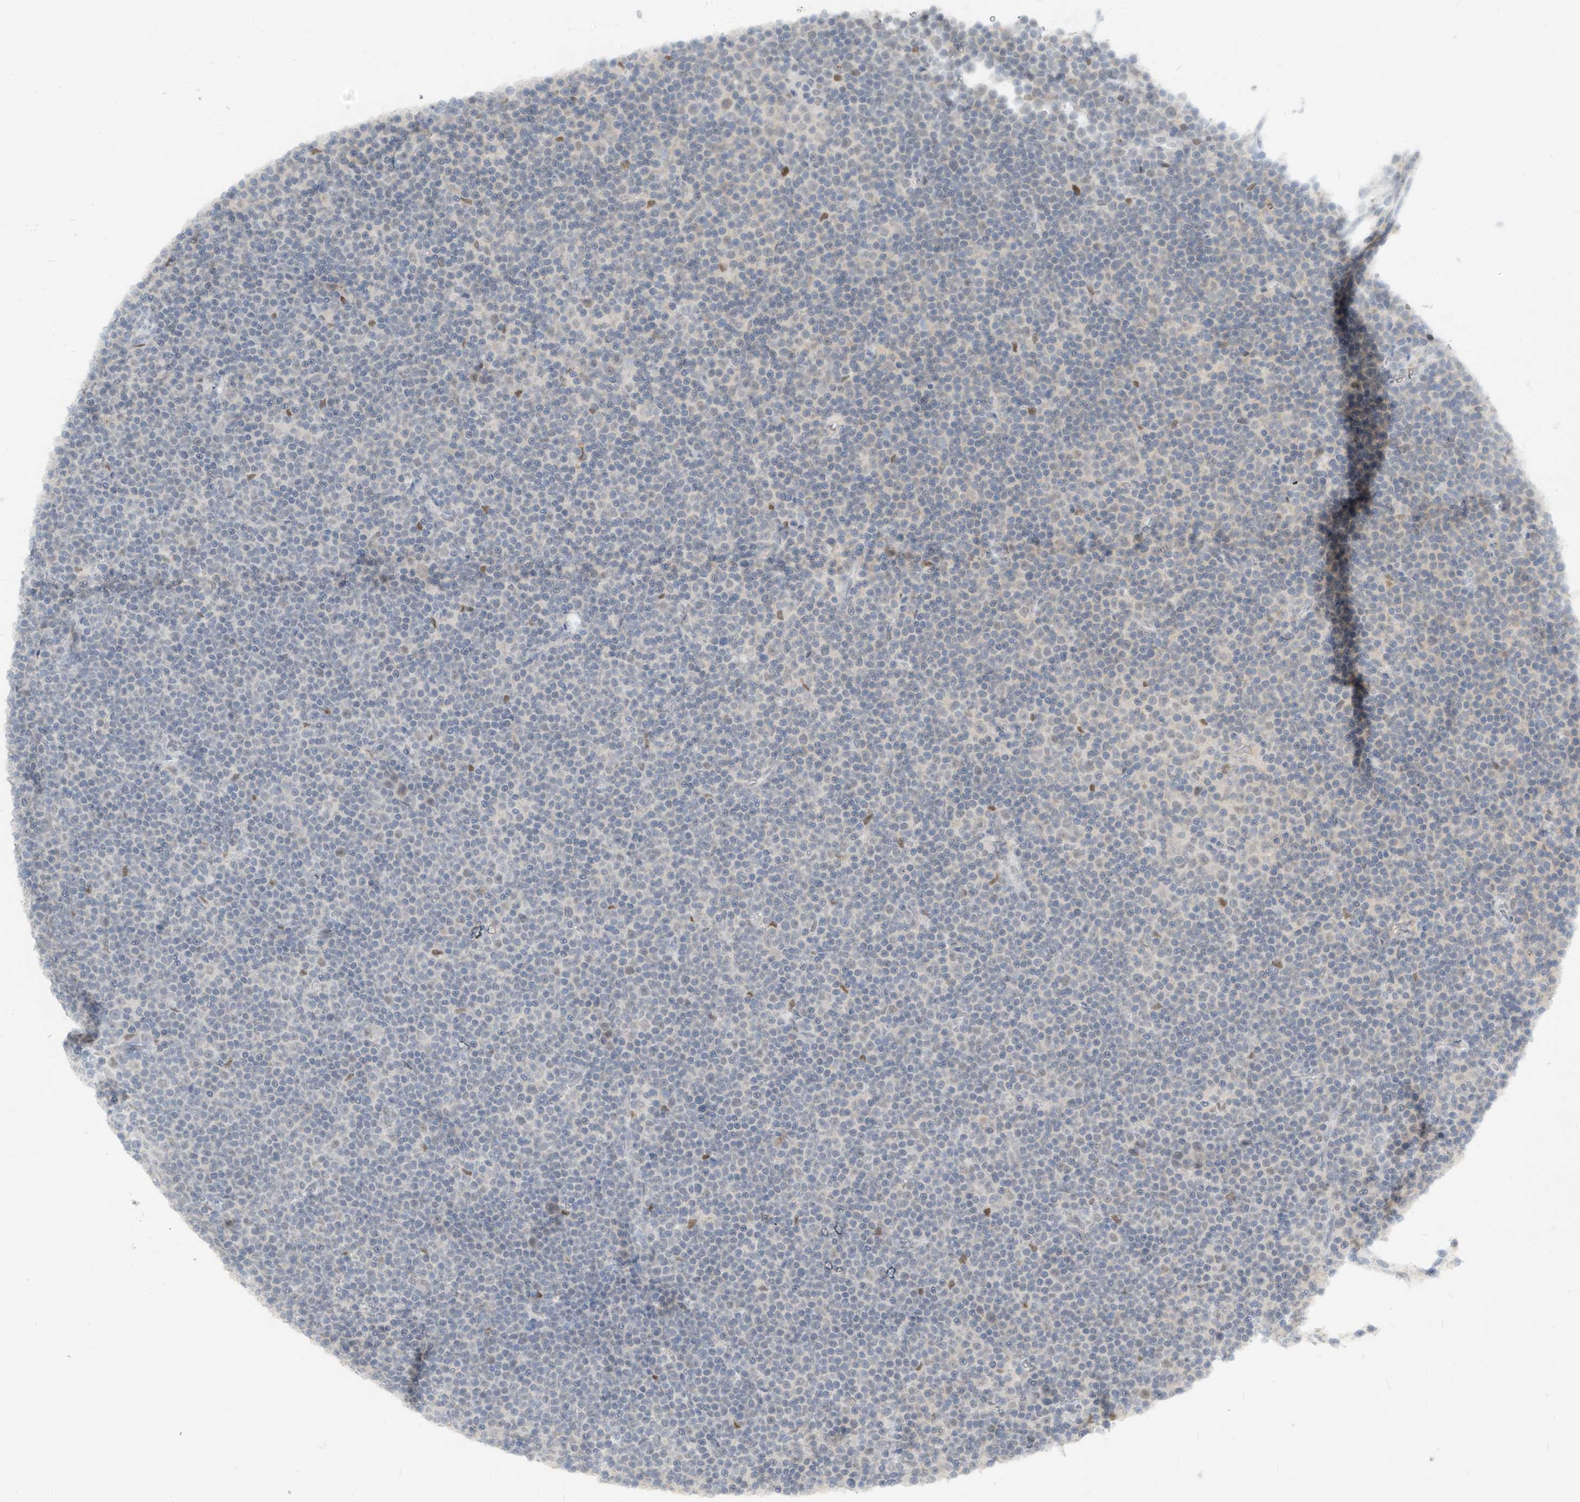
{"staining": {"intensity": "negative", "quantity": "none", "location": "none"}, "tissue": "lymphoma", "cell_type": "Tumor cells", "image_type": "cancer", "snomed": [{"axis": "morphology", "description": "Malignant lymphoma, non-Hodgkin's type, Low grade"}, {"axis": "topography", "description": "Lymph node"}], "caption": "Immunohistochemistry of malignant lymphoma, non-Hodgkin's type (low-grade) reveals no staining in tumor cells. (Stains: DAB (3,3'-diaminobenzidine) immunohistochemistry with hematoxylin counter stain, Microscopy: brightfield microscopy at high magnification).", "gene": "METAP1D", "patient": {"sex": "female", "age": 67}}